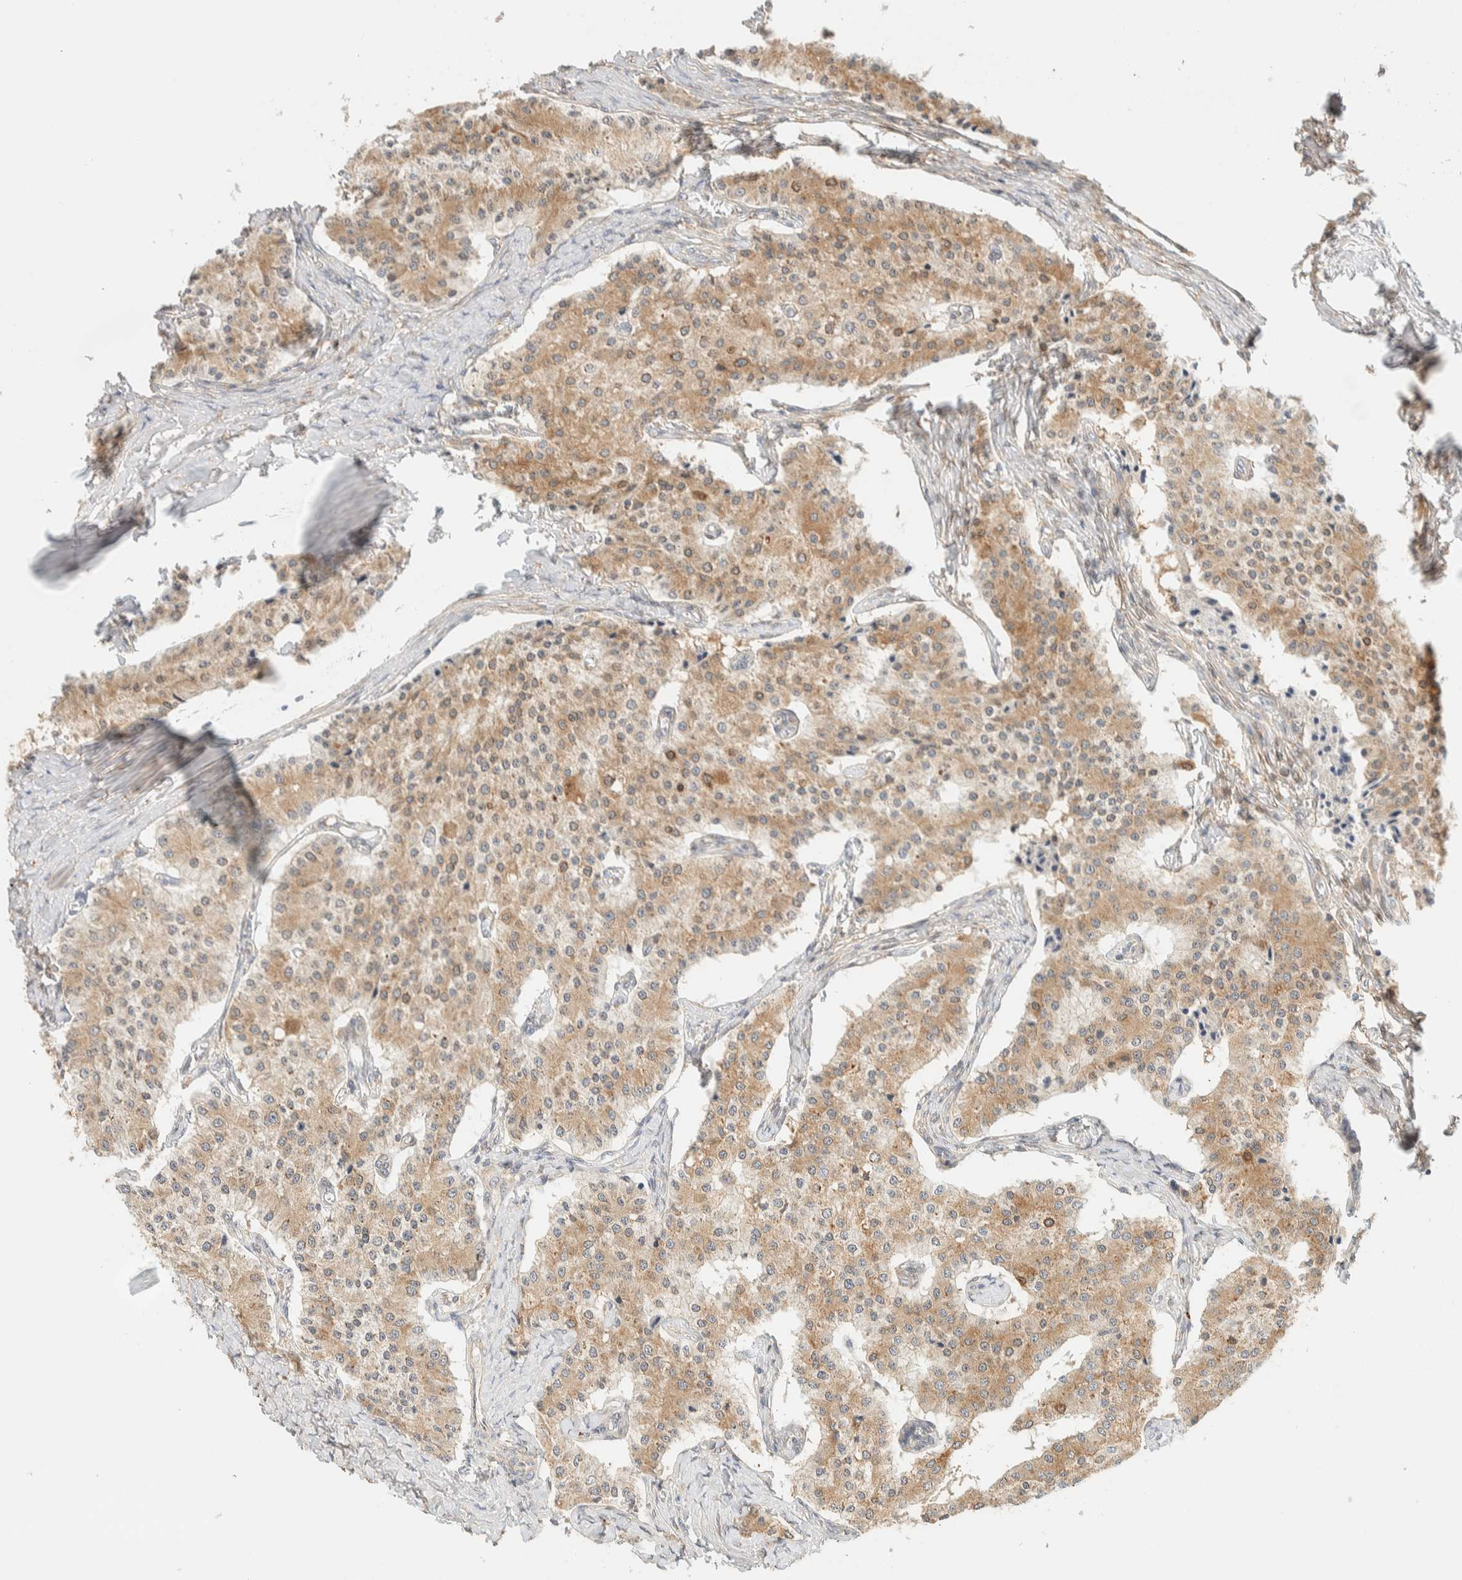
{"staining": {"intensity": "moderate", "quantity": ">75%", "location": "cytoplasmic/membranous"}, "tissue": "carcinoid", "cell_type": "Tumor cells", "image_type": "cancer", "snomed": [{"axis": "morphology", "description": "Carcinoid, malignant, NOS"}, {"axis": "topography", "description": "Colon"}], "caption": "High-magnification brightfield microscopy of malignant carcinoid stained with DAB (brown) and counterstained with hematoxylin (blue). tumor cells exhibit moderate cytoplasmic/membranous staining is appreciated in about>75% of cells.", "gene": "NT5C", "patient": {"sex": "female", "age": 52}}